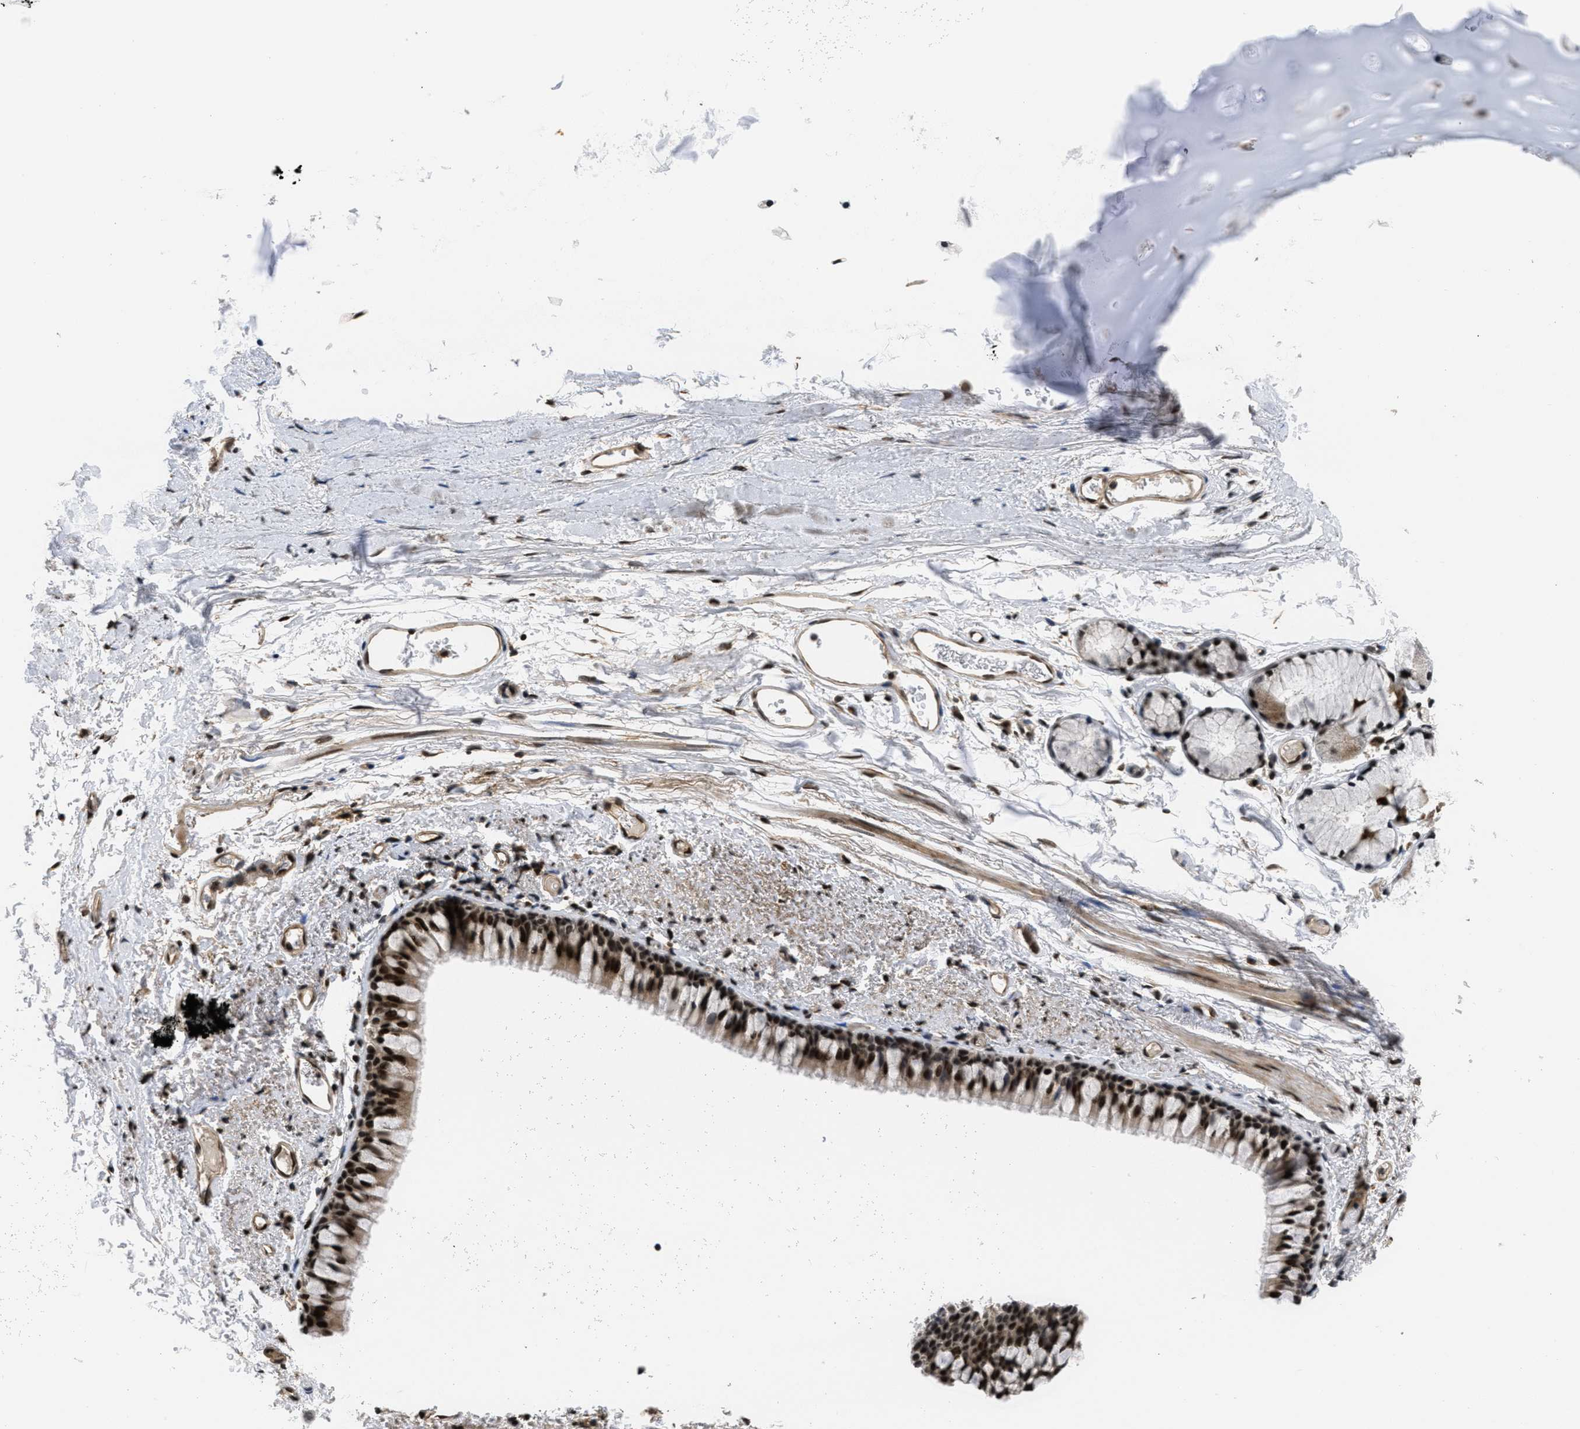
{"staining": {"intensity": "strong", "quantity": ">75%", "location": "cytoplasmic/membranous,nuclear"}, "tissue": "bronchus", "cell_type": "Respiratory epithelial cells", "image_type": "normal", "snomed": [{"axis": "morphology", "description": "Normal tissue, NOS"}, {"axis": "topography", "description": "Bronchus"}], "caption": "Immunohistochemical staining of normal bronchus reveals >75% levels of strong cytoplasmic/membranous,nuclear protein expression in about >75% of respiratory epithelial cells.", "gene": "CUL4B", "patient": {"sex": "female", "age": 73}}